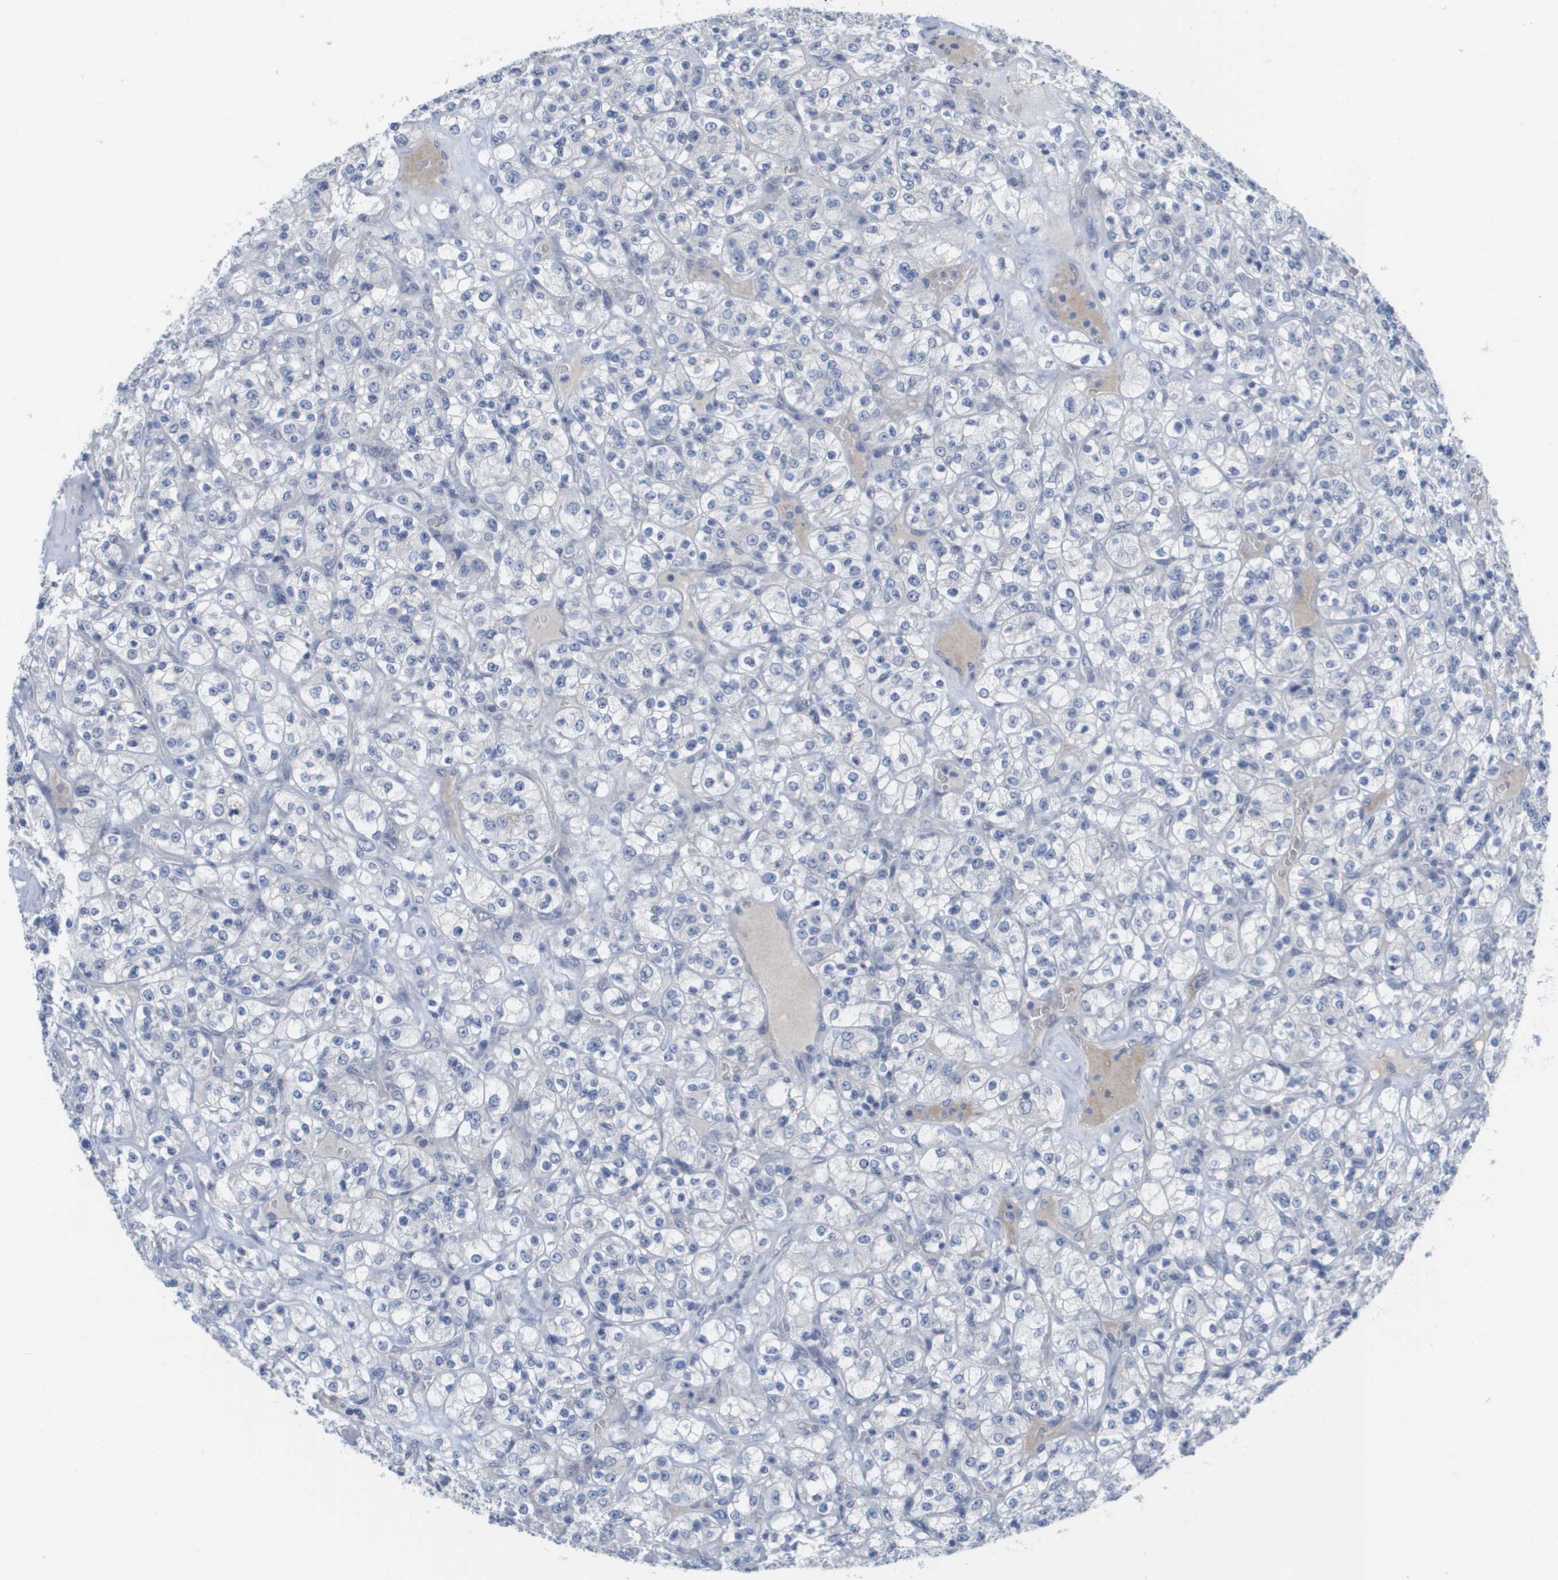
{"staining": {"intensity": "negative", "quantity": "none", "location": "none"}, "tissue": "renal cancer", "cell_type": "Tumor cells", "image_type": "cancer", "snomed": [{"axis": "morphology", "description": "Normal tissue, NOS"}, {"axis": "morphology", "description": "Adenocarcinoma, NOS"}, {"axis": "topography", "description": "Kidney"}], "caption": "A photomicrograph of renal cancer (adenocarcinoma) stained for a protein displays no brown staining in tumor cells. (DAB IHC visualized using brightfield microscopy, high magnification).", "gene": "PDE4A", "patient": {"sex": "female", "age": 72}}